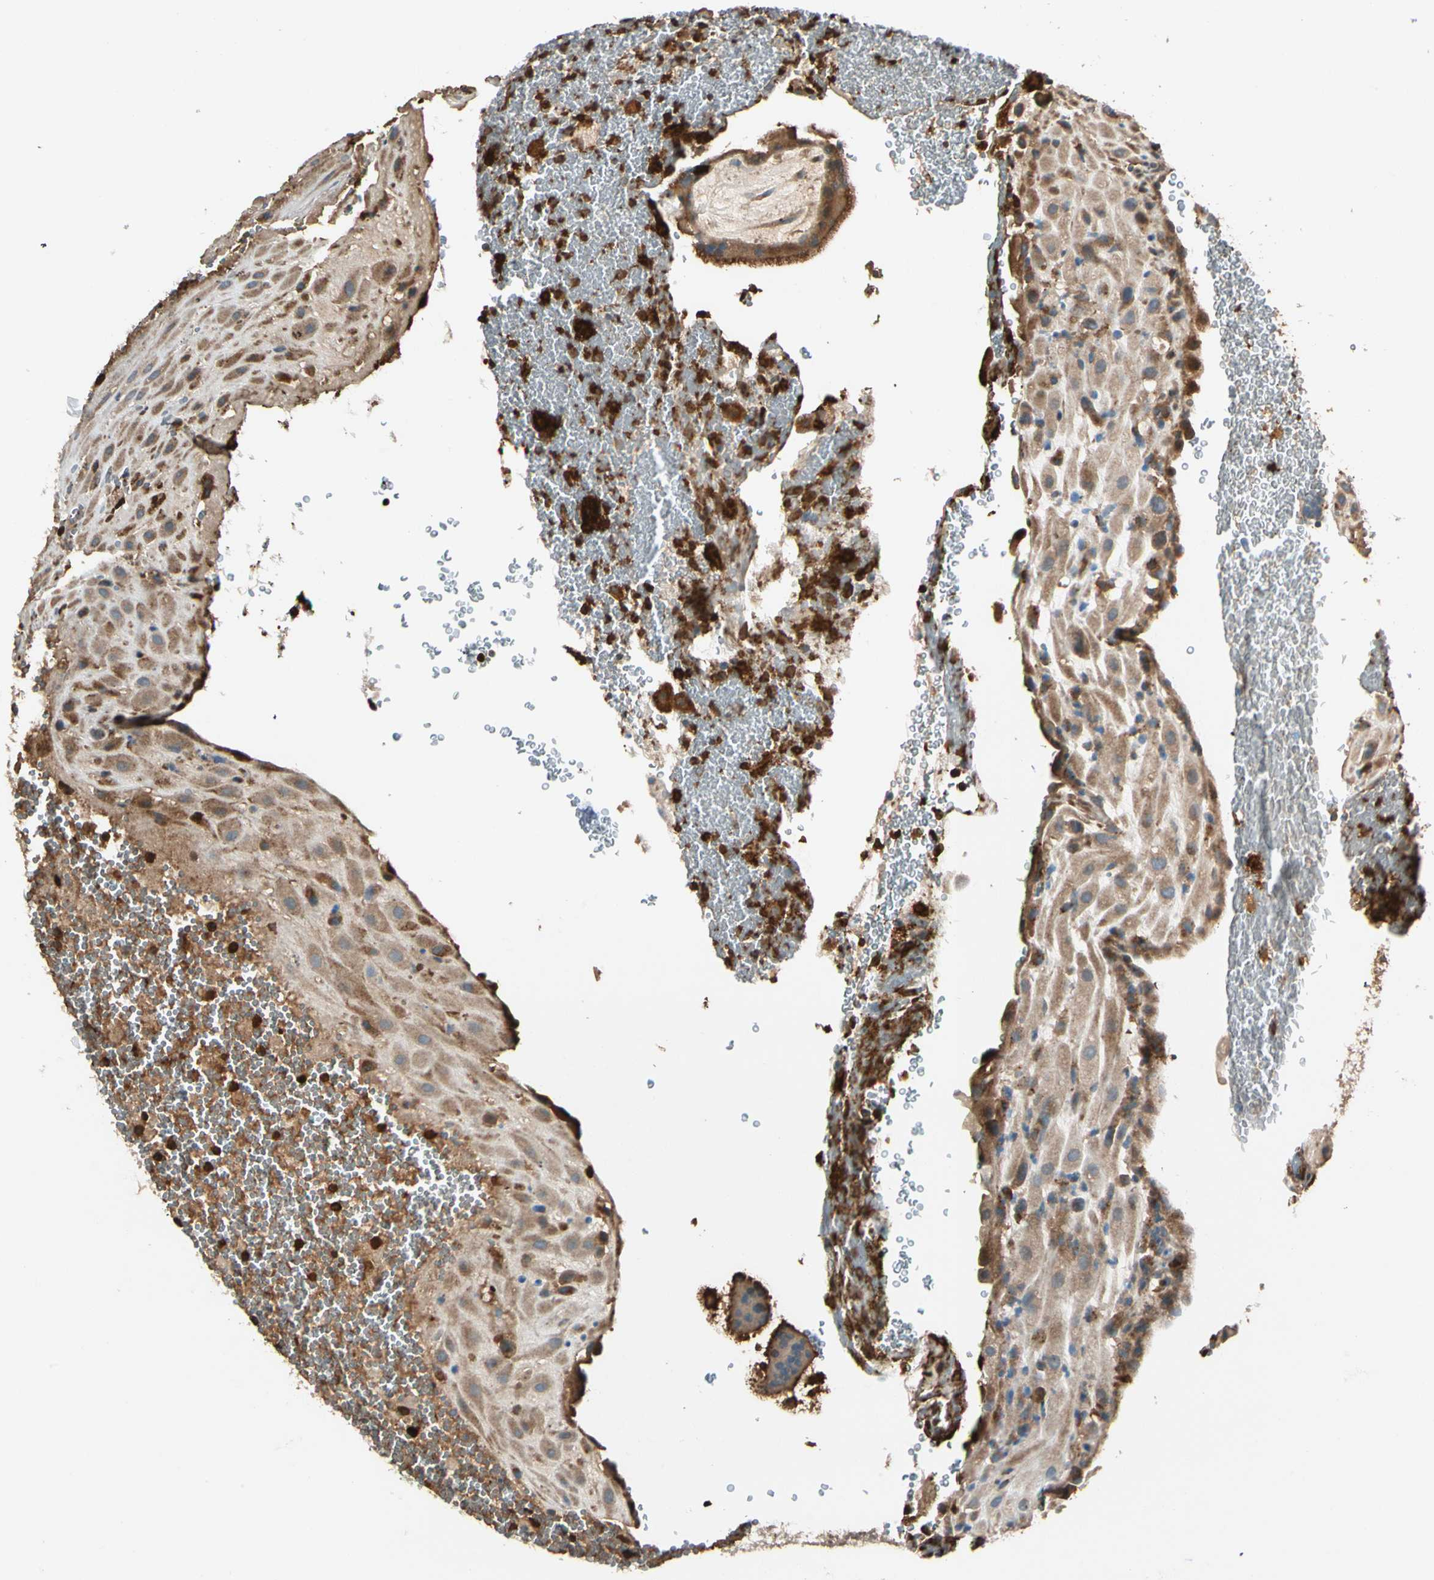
{"staining": {"intensity": "weak", "quantity": ">75%", "location": "cytoplasmic/membranous"}, "tissue": "placenta", "cell_type": "Decidual cells", "image_type": "normal", "snomed": [{"axis": "morphology", "description": "Normal tissue, NOS"}, {"axis": "topography", "description": "Placenta"}], "caption": "This photomicrograph exhibits IHC staining of benign placenta, with low weak cytoplasmic/membranous positivity in about >75% of decidual cells.", "gene": "STX11", "patient": {"sex": "female", "age": 19}}